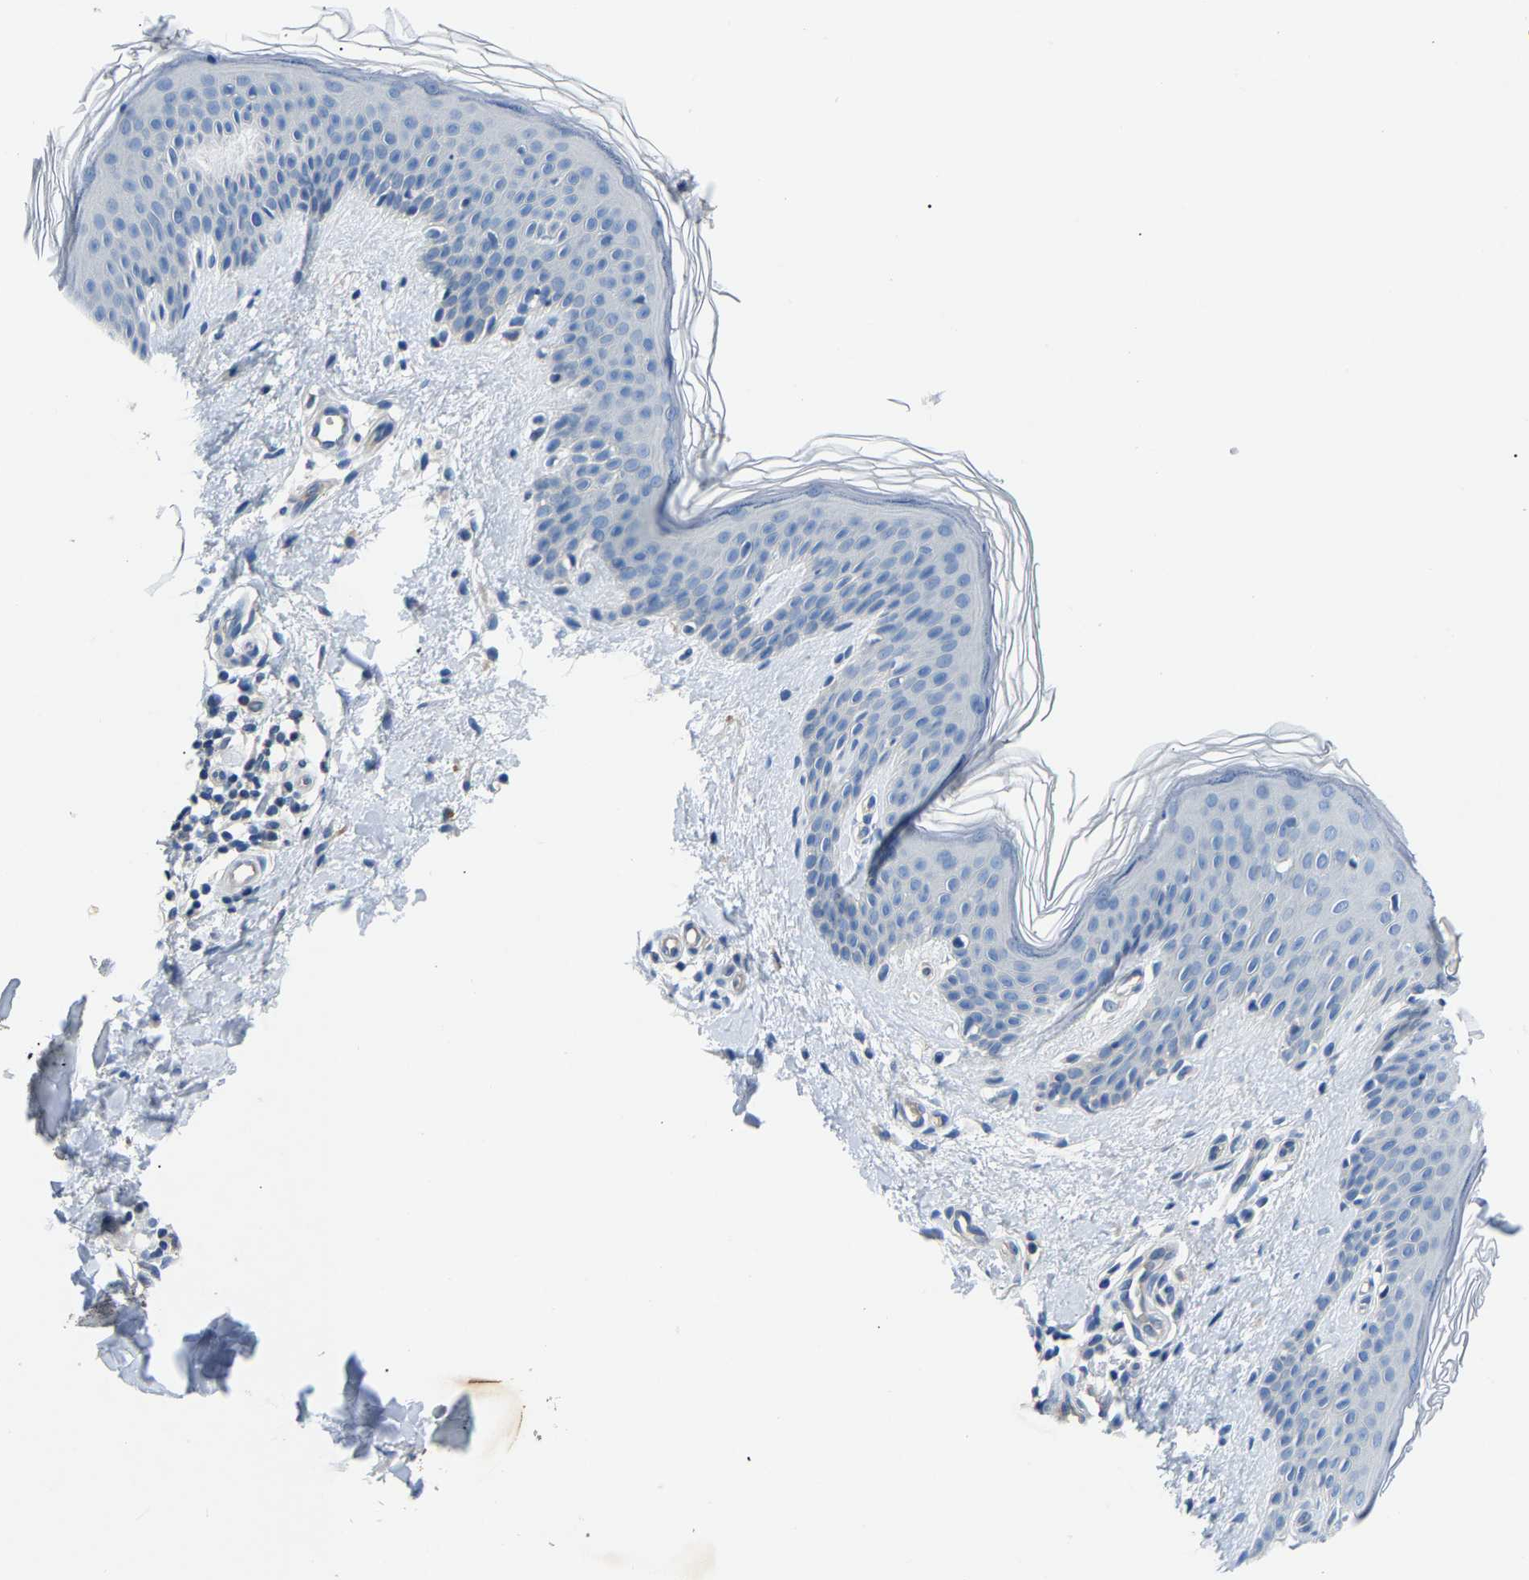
{"staining": {"intensity": "negative", "quantity": "none", "location": "none"}, "tissue": "skin", "cell_type": "Fibroblasts", "image_type": "normal", "snomed": [{"axis": "morphology", "description": "Normal tissue, NOS"}, {"axis": "topography", "description": "Skin"}], "caption": "High power microscopy histopathology image of an IHC micrograph of normal skin, revealing no significant expression in fibroblasts.", "gene": "DNAAF5", "patient": {"sex": "male", "age": 41}}